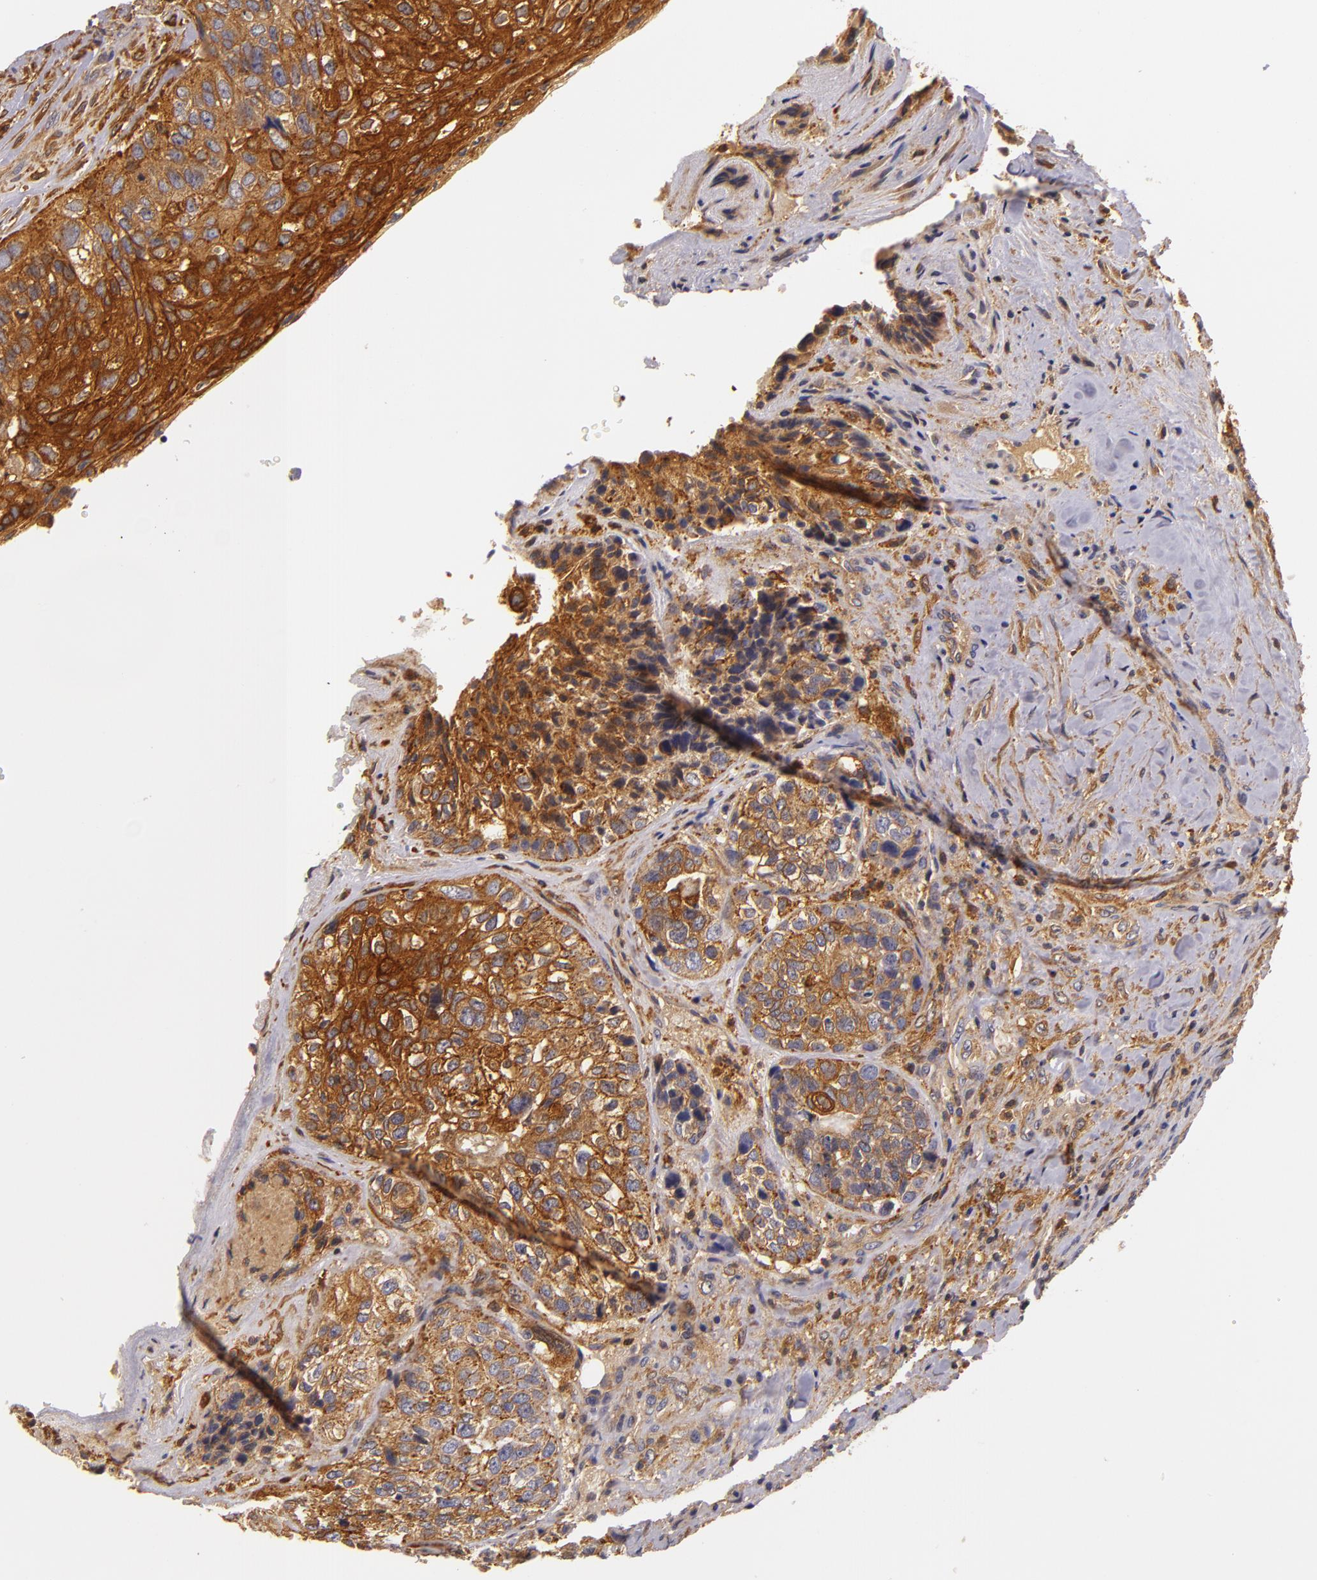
{"staining": {"intensity": "strong", "quantity": ">75%", "location": "cytoplasmic/membranous"}, "tissue": "breast cancer", "cell_type": "Tumor cells", "image_type": "cancer", "snomed": [{"axis": "morphology", "description": "Neoplasm, malignant, NOS"}, {"axis": "topography", "description": "Breast"}], "caption": "Human neoplasm (malignant) (breast) stained with a protein marker shows strong staining in tumor cells.", "gene": "TOM1", "patient": {"sex": "female", "age": 50}}